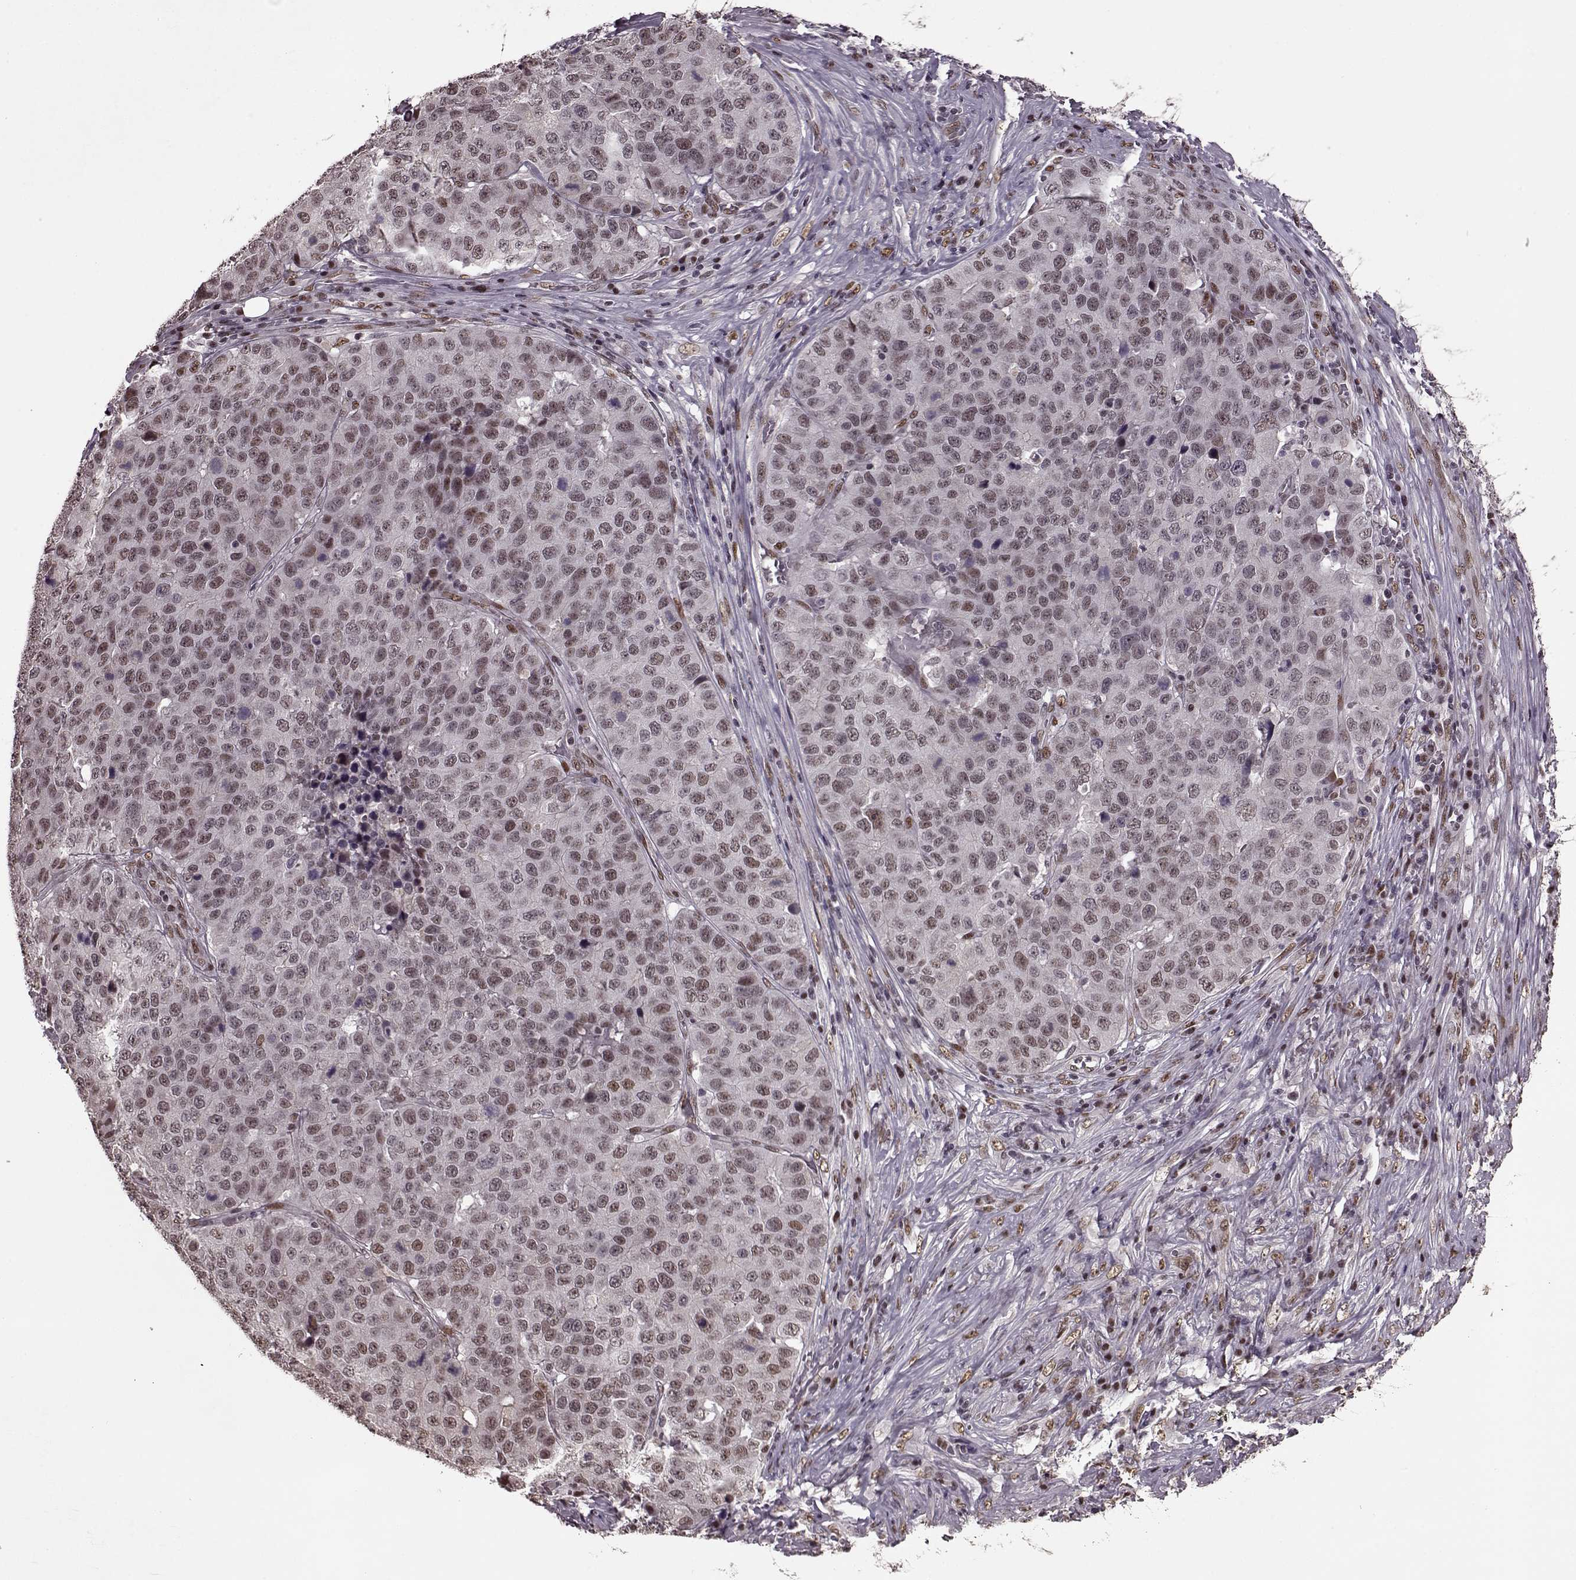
{"staining": {"intensity": "weak", "quantity": ">75%", "location": "nuclear"}, "tissue": "stomach cancer", "cell_type": "Tumor cells", "image_type": "cancer", "snomed": [{"axis": "morphology", "description": "Adenocarcinoma, NOS"}, {"axis": "topography", "description": "Stomach"}], "caption": "Immunohistochemical staining of stomach adenocarcinoma reveals weak nuclear protein staining in about >75% of tumor cells.", "gene": "FTO", "patient": {"sex": "male", "age": 71}}